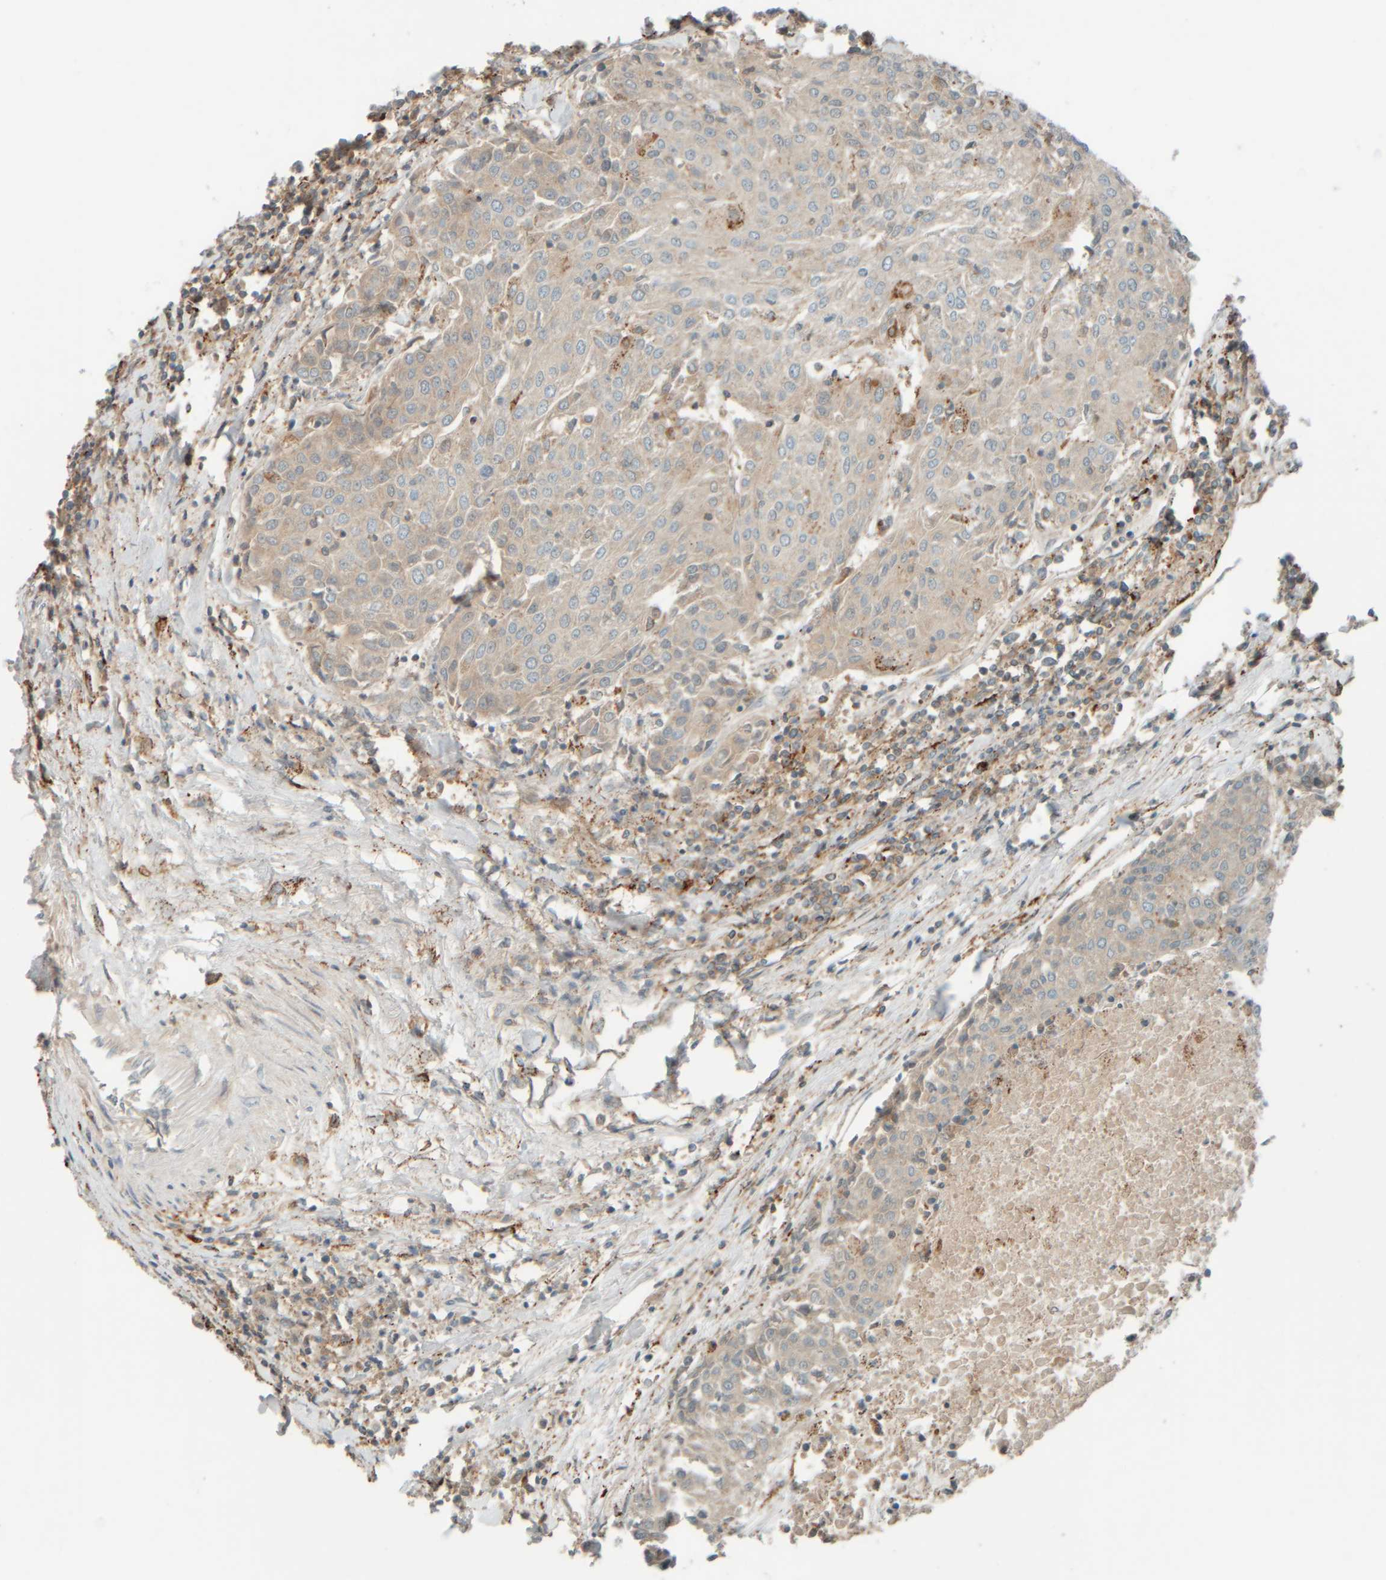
{"staining": {"intensity": "weak", "quantity": "<25%", "location": "cytoplasmic/membranous"}, "tissue": "urothelial cancer", "cell_type": "Tumor cells", "image_type": "cancer", "snomed": [{"axis": "morphology", "description": "Urothelial carcinoma, High grade"}, {"axis": "topography", "description": "Urinary bladder"}], "caption": "Urothelial cancer was stained to show a protein in brown. There is no significant staining in tumor cells.", "gene": "SPAG5", "patient": {"sex": "female", "age": 85}}